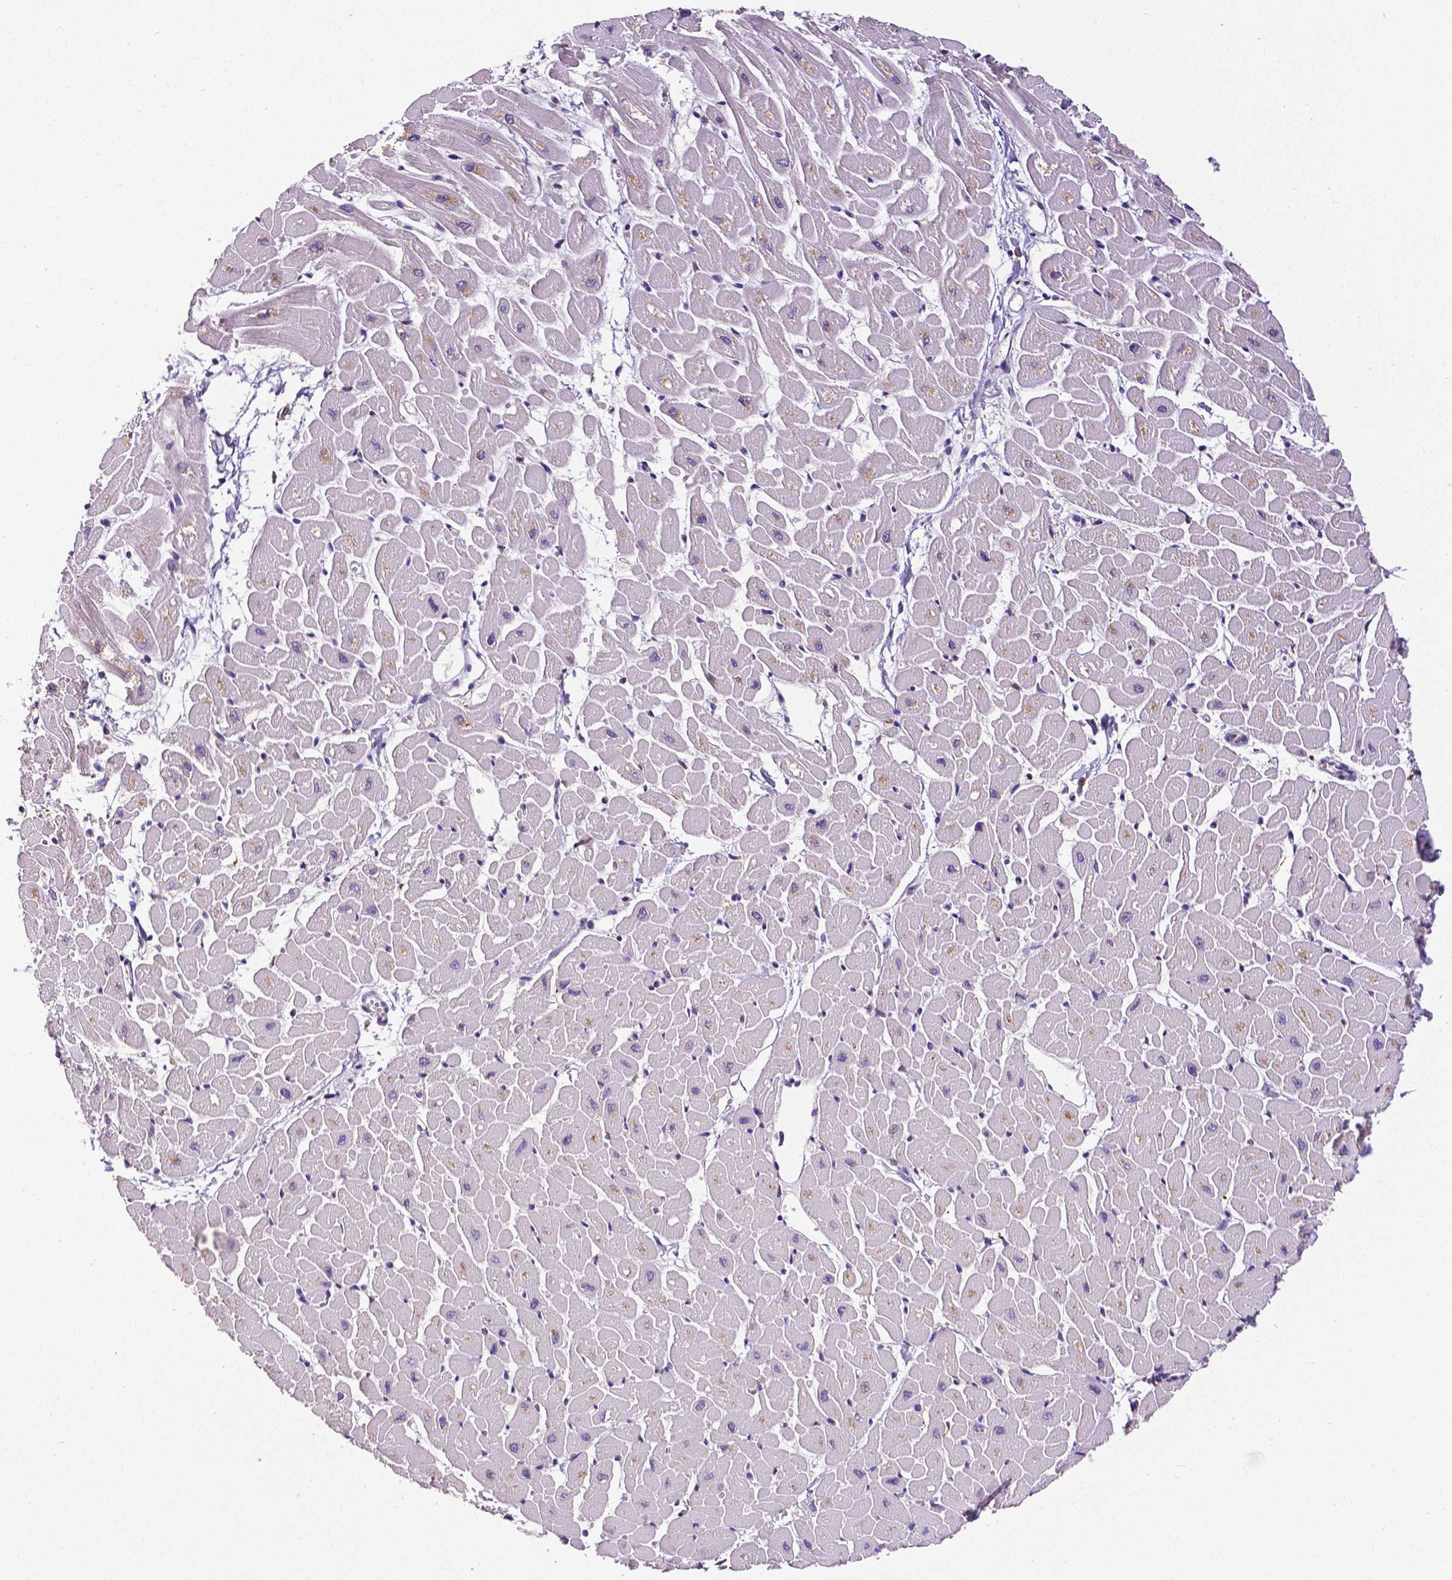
{"staining": {"intensity": "weak", "quantity": "<25%", "location": "cytoplasmic/membranous"}, "tissue": "heart muscle", "cell_type": "Cardiomyocytes", "image_type": "normal", "snomed": [{"axis": "morphology", "description": "Normal tissue, NOS"}, {"axis": "topography", "description": "Heart"}], "caption": "DAB (3,3'-diaminobenzidine) immunohistochemical staining of benign human heart muscle displays no significant expression in cardiomyocytes.", "gene": "MTDH", "patient": {"sex": "male", "age": 57}}